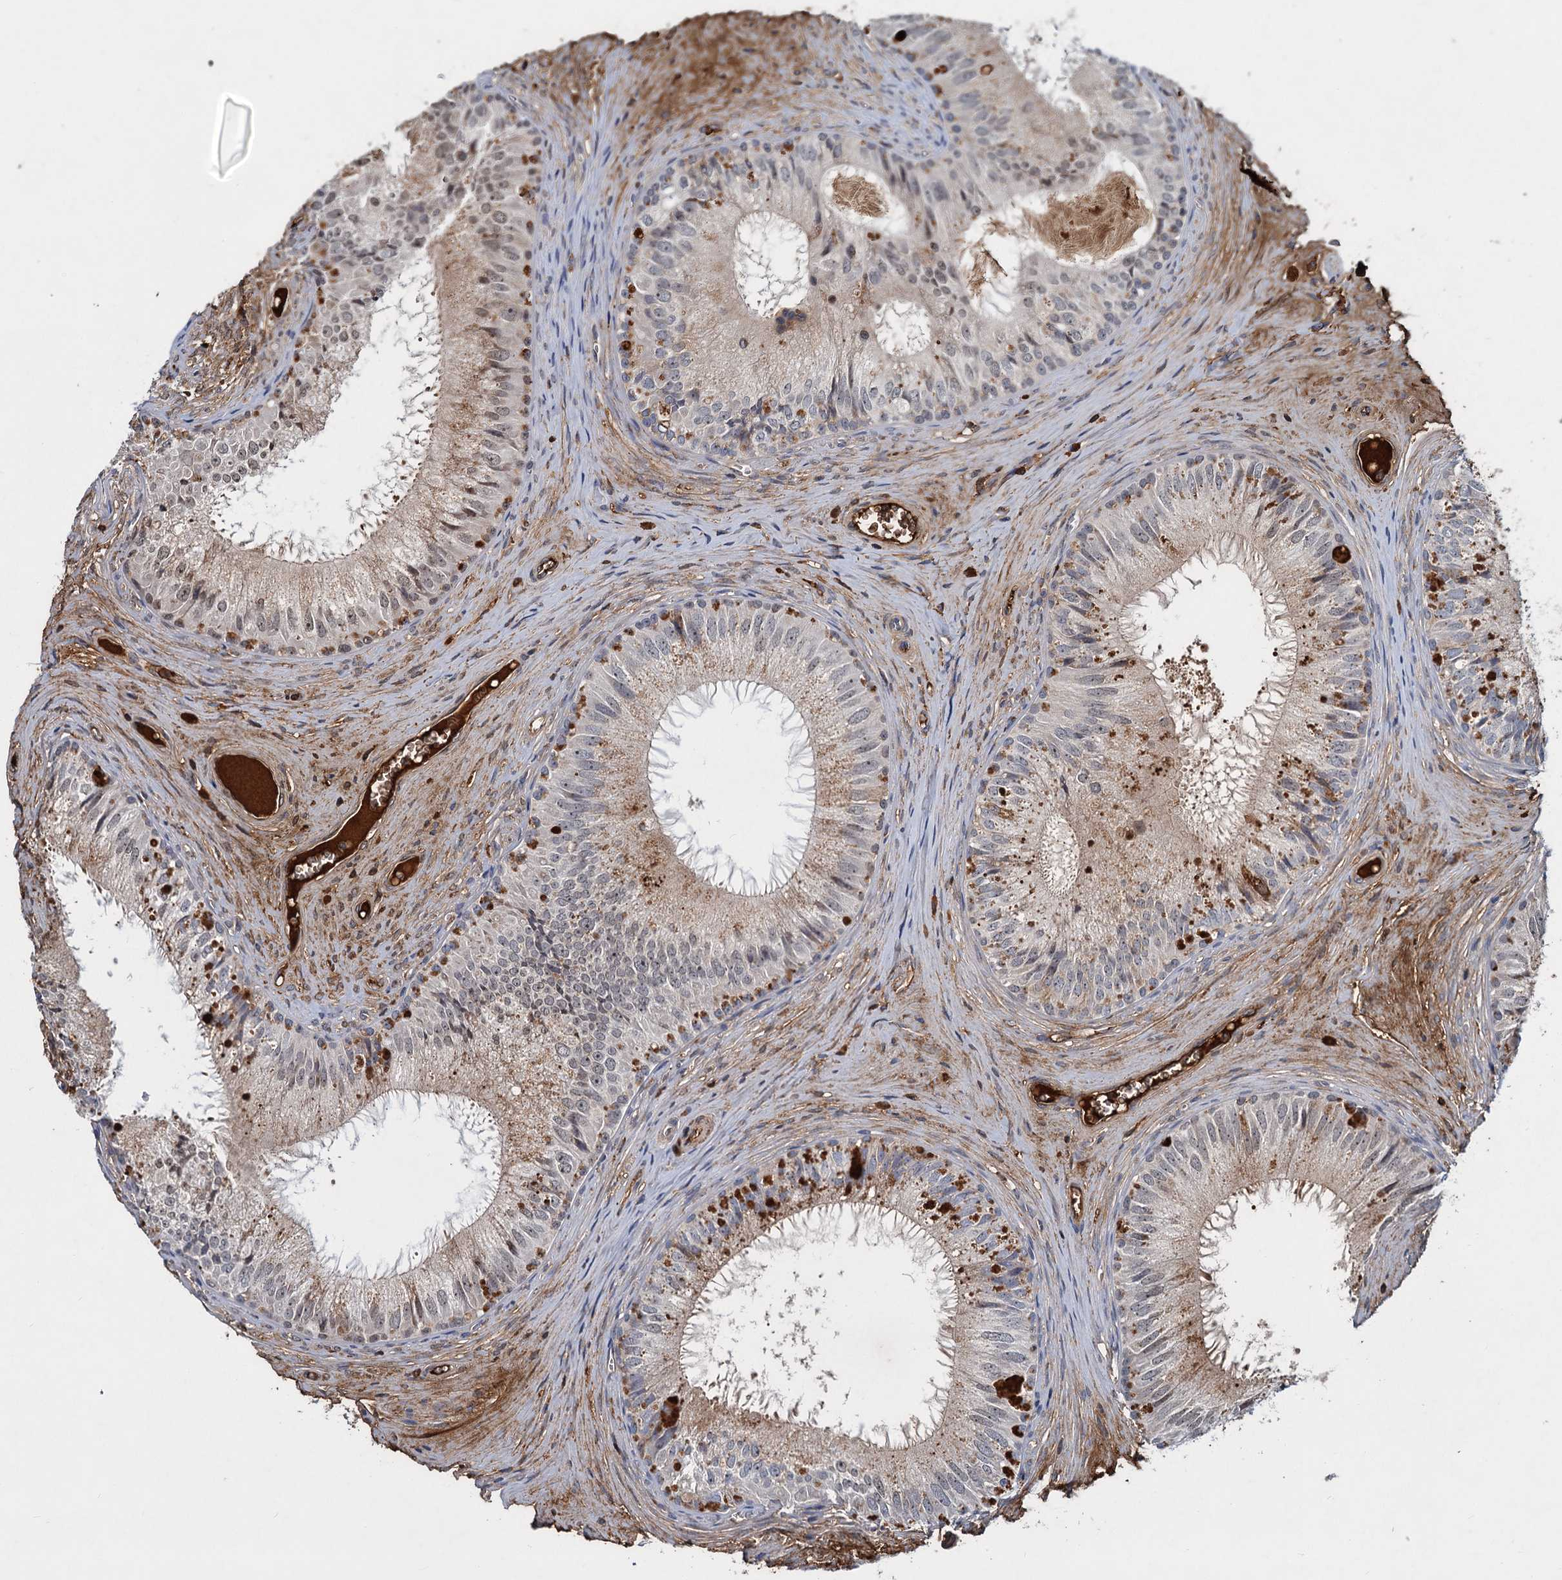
{"staining": {"intensity": "moderate", "quantity": "<25%", "location": "cytoplasmic/membranous,nuclear"}, "tissue": "epididymis", "cell_type": "Glandular cells", "image_type": "normal", "snomed": [{"axis": "morphology", "description": "Normal tissue, NOS"}, {"axis": "topography", "description": "Epididymis"}], "caption": "Human epididymis stained with a protein marker demonstrates moderate staining in glandular cells.", "gene": "CHRD", "patient": {"sex": "male", "age": 46}}